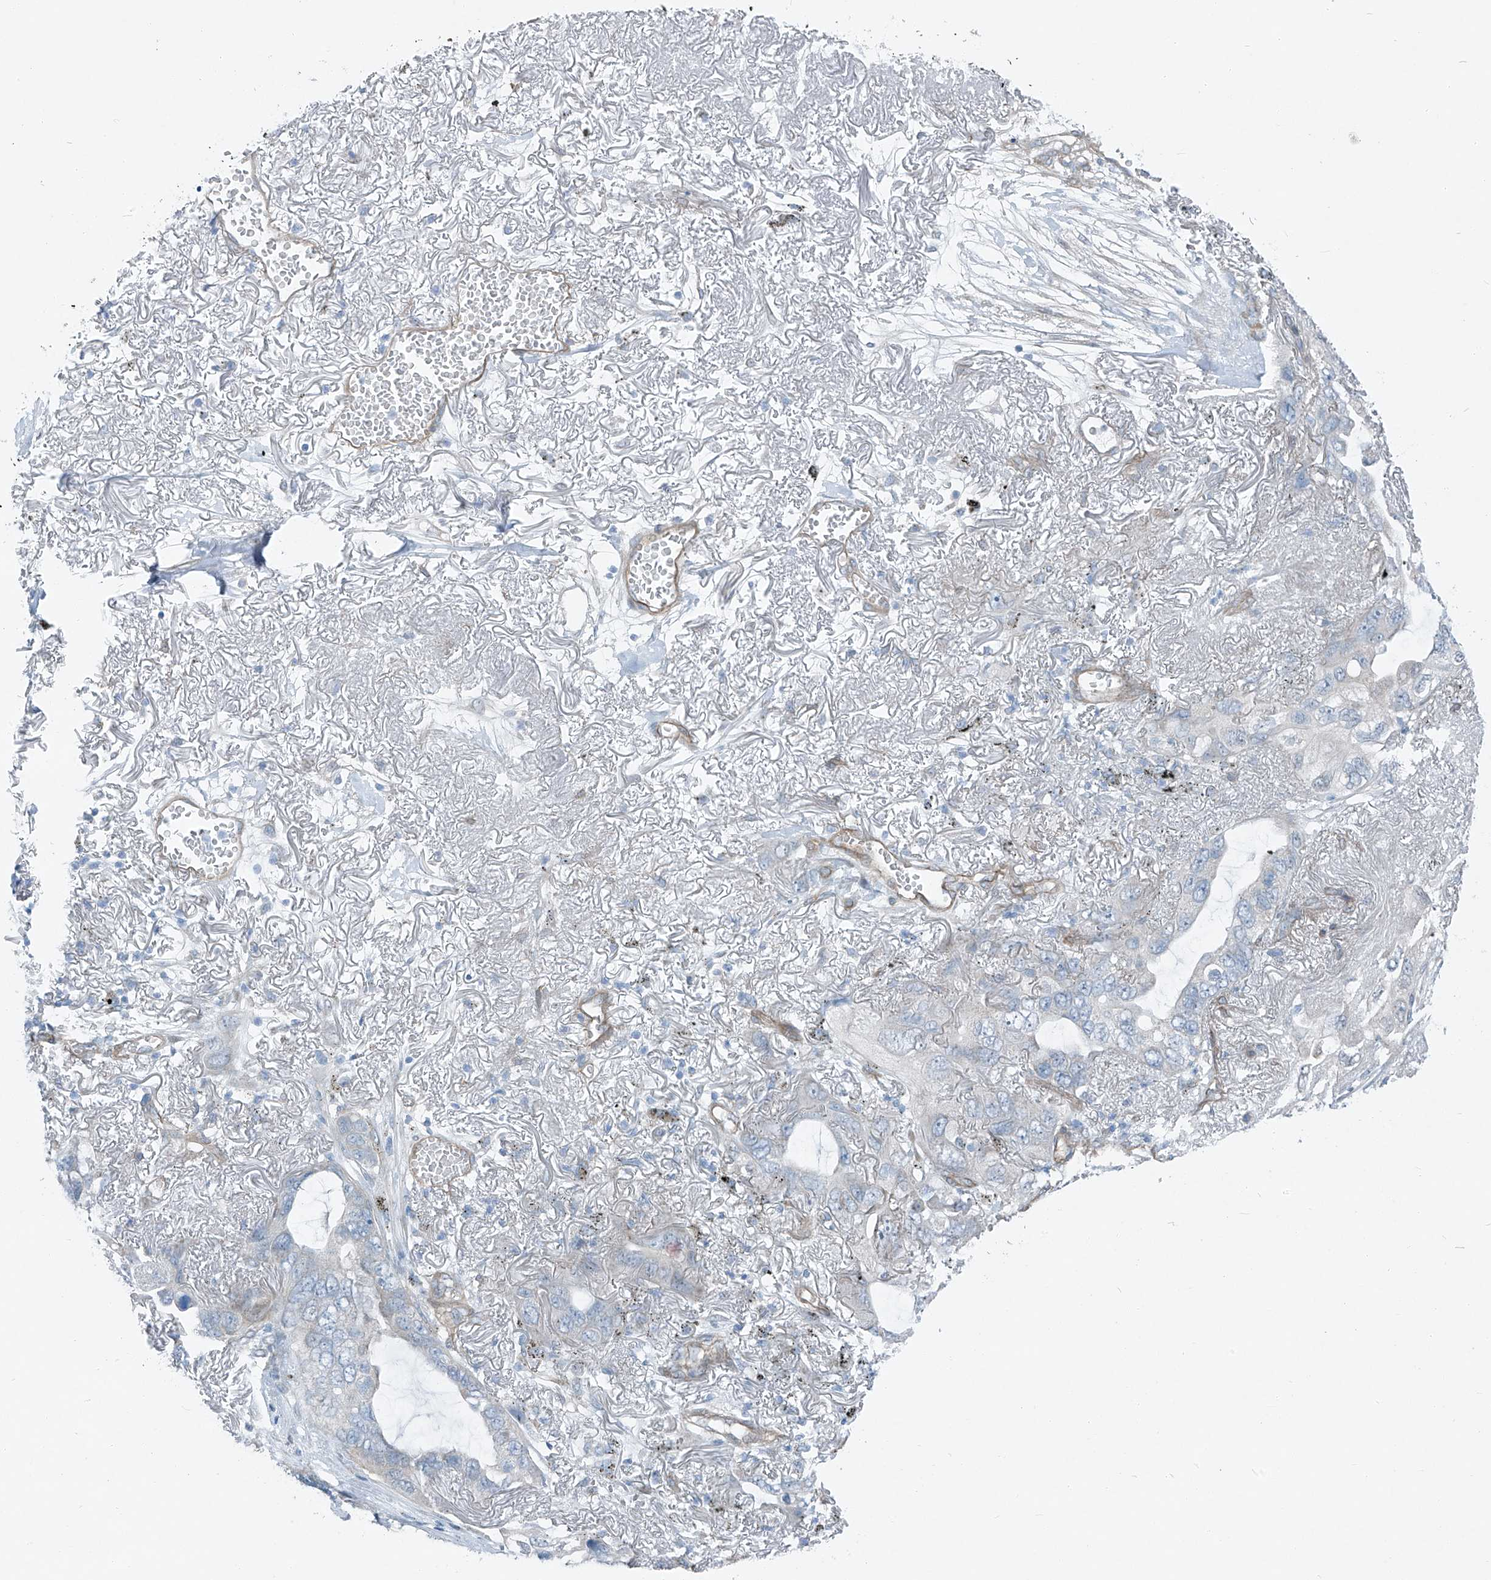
{"staining": {"intensity": "negative", "quantity": "none", "location": "none"}, "tissue": "lung cancer", "cell_type": "Tumor cells", "image_type": "cancer", "snomed": [{"axis": "morphology", "description": "Squamous cell carcinoma, NOS"}, {"axis": "topography", "description": "Lung"}], "caption": "This is a micrograph of immunohistochemistry (IHC) staining of squamous cell carcinoma (lung), which shows no expression in tumor cells.", "gene": "TNS2", "patient": {"sex": "female", "age": 73}}